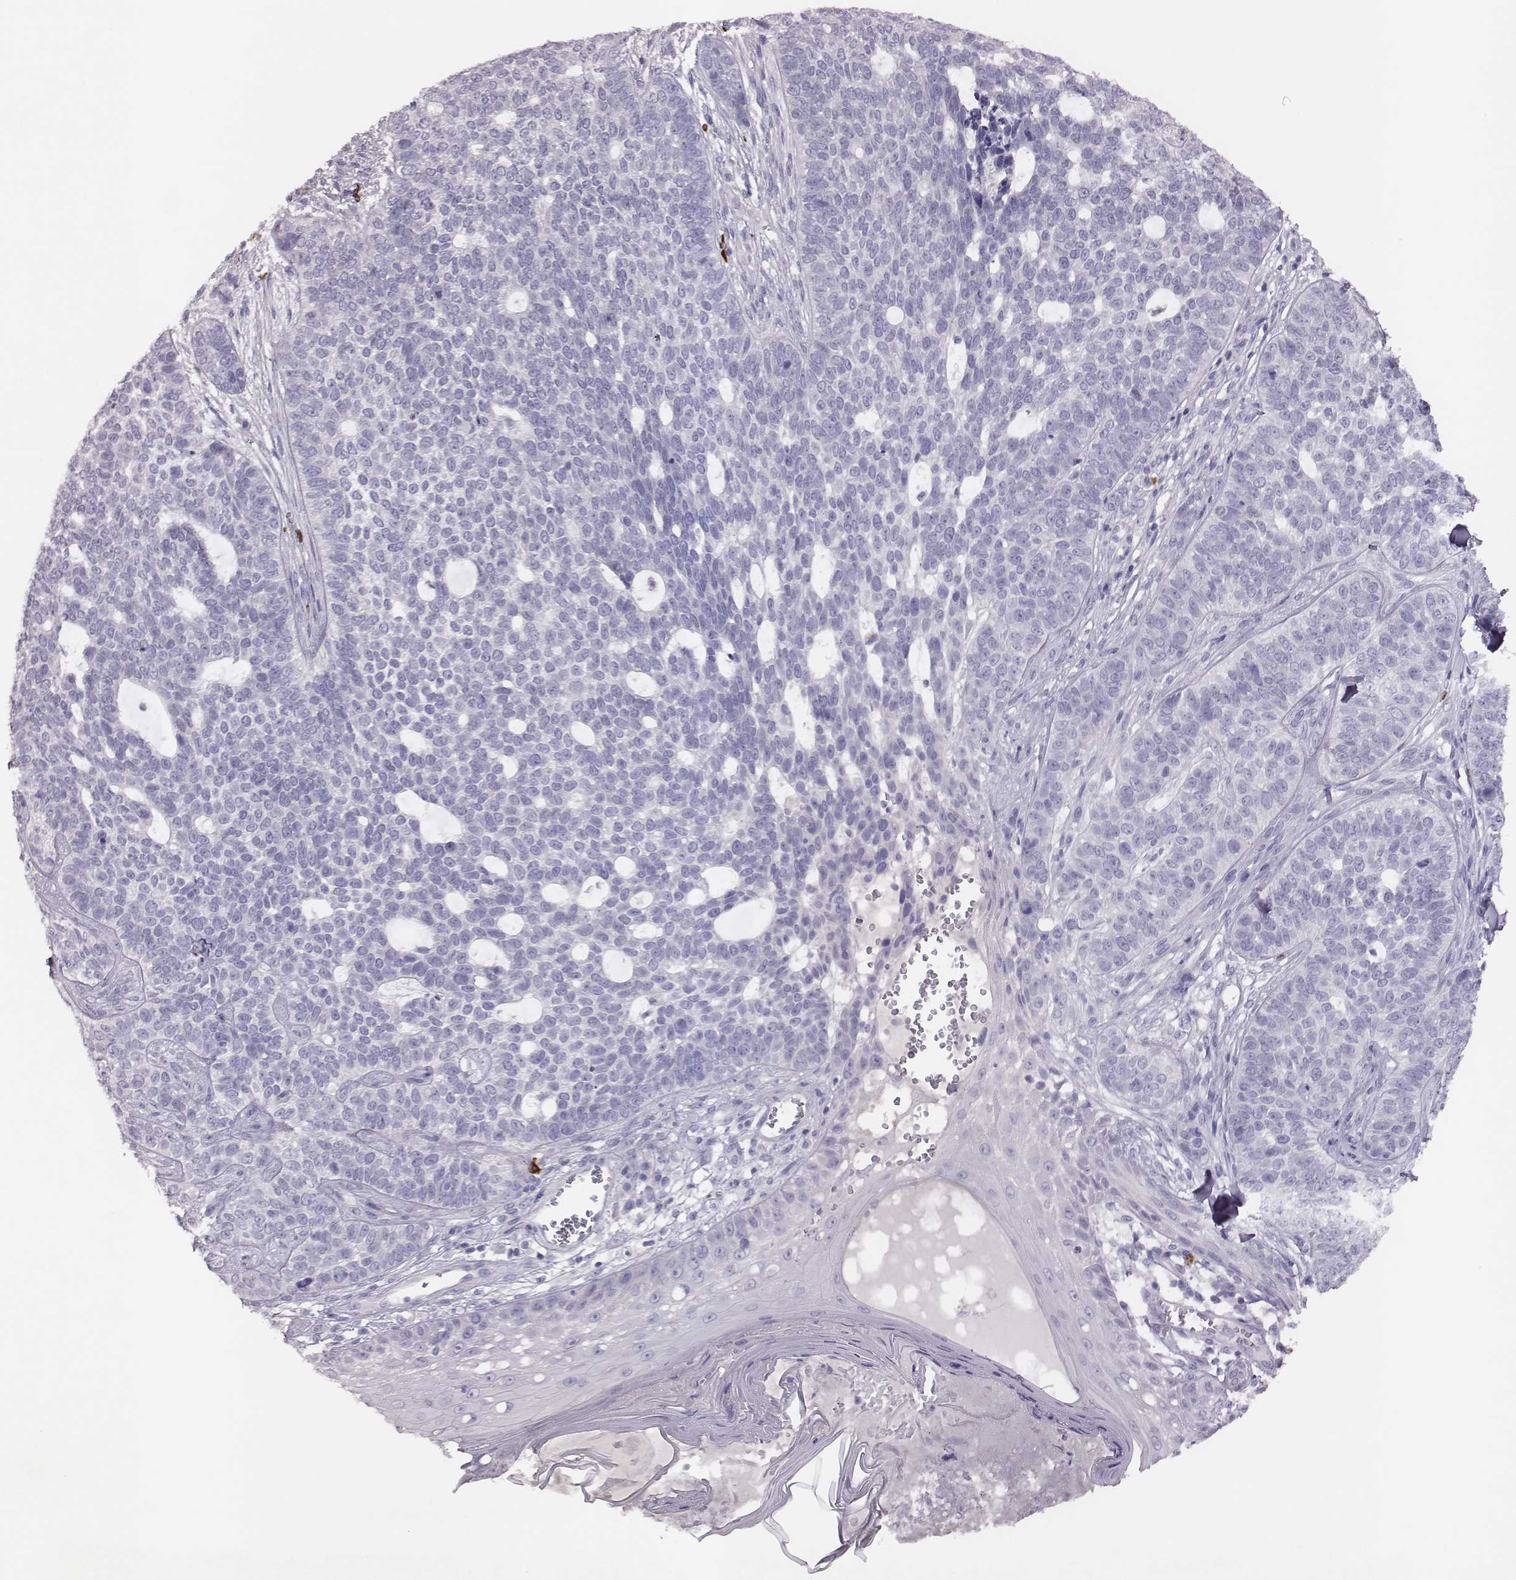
{"staining": {"intensity": "negative", "quantity": "none", "location": "none"}, "tissue": "skin cancer", "cell_type": "Tumor cells", "image_type": "cancer", "snomed": [{"axis": "morphology", "description": "Basal cell carcinoma"}, {"axis": "topography", "description": "Skin"}], "caption": "Skin cancer (basal cell carcinoma) was stained to show a protein in brown. There is no significant positivity in tumor cells.", "gene": "P2RY10", "patient": {"sex": "female", "age": 69}}